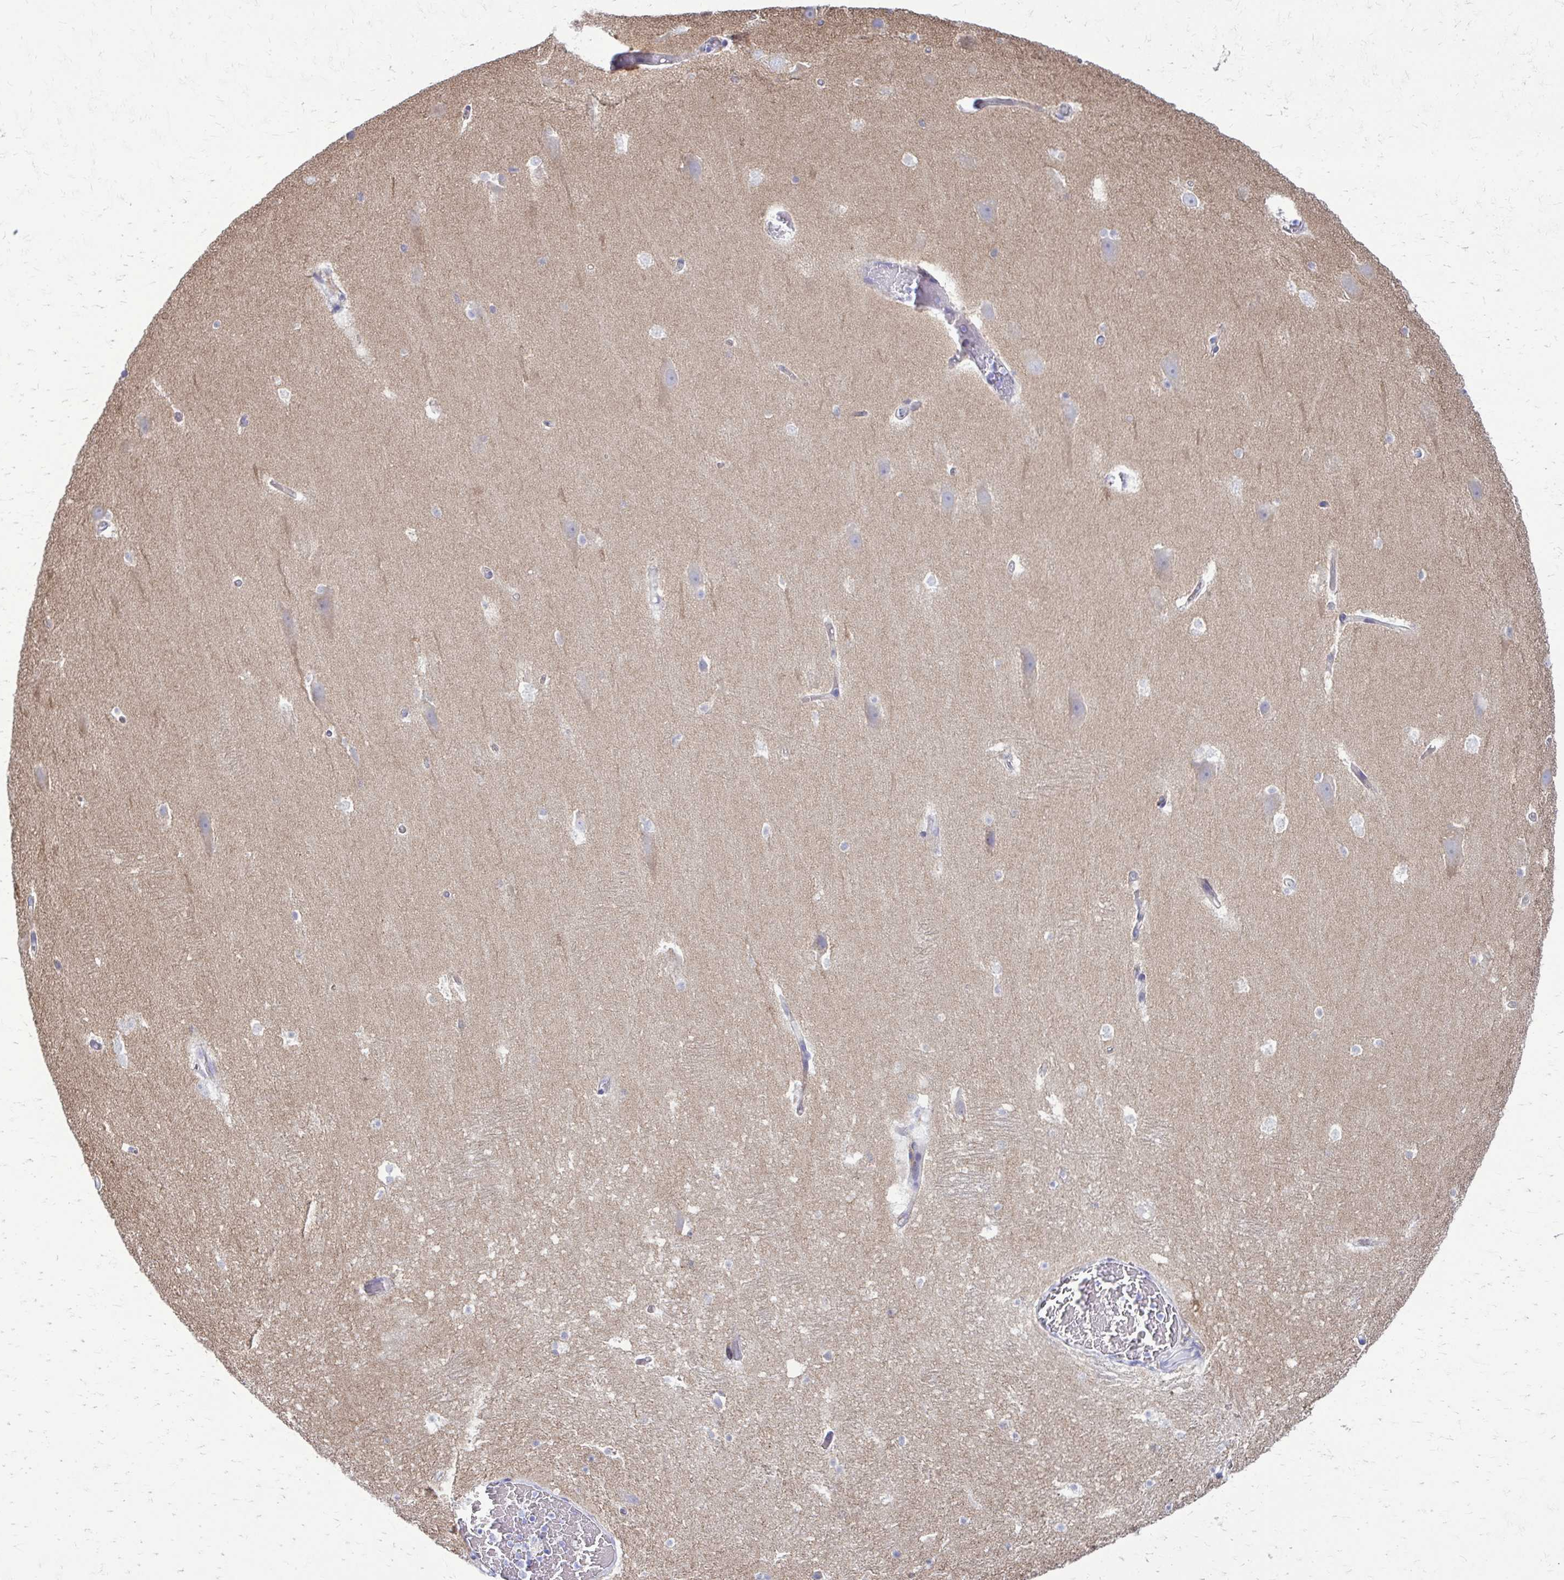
{"staining": {"intensity": "negative", "quantity": "none", "location": "none"}, "tissue": "hippocampus", "cell_type": "Glial cells", "image_type": "normal", "snomed": [{"axis": "morphology", "description": "Normal tissue, NOS"}, {"axis": "topography", "description": "Hippocampus"}], "caption": "Hippocampus stained for a protein using immunohistochemistry (IHC) exhibits no expression glial cells.", "gene": "CLTA", "patient": {"sex": "male", "age": 26}}